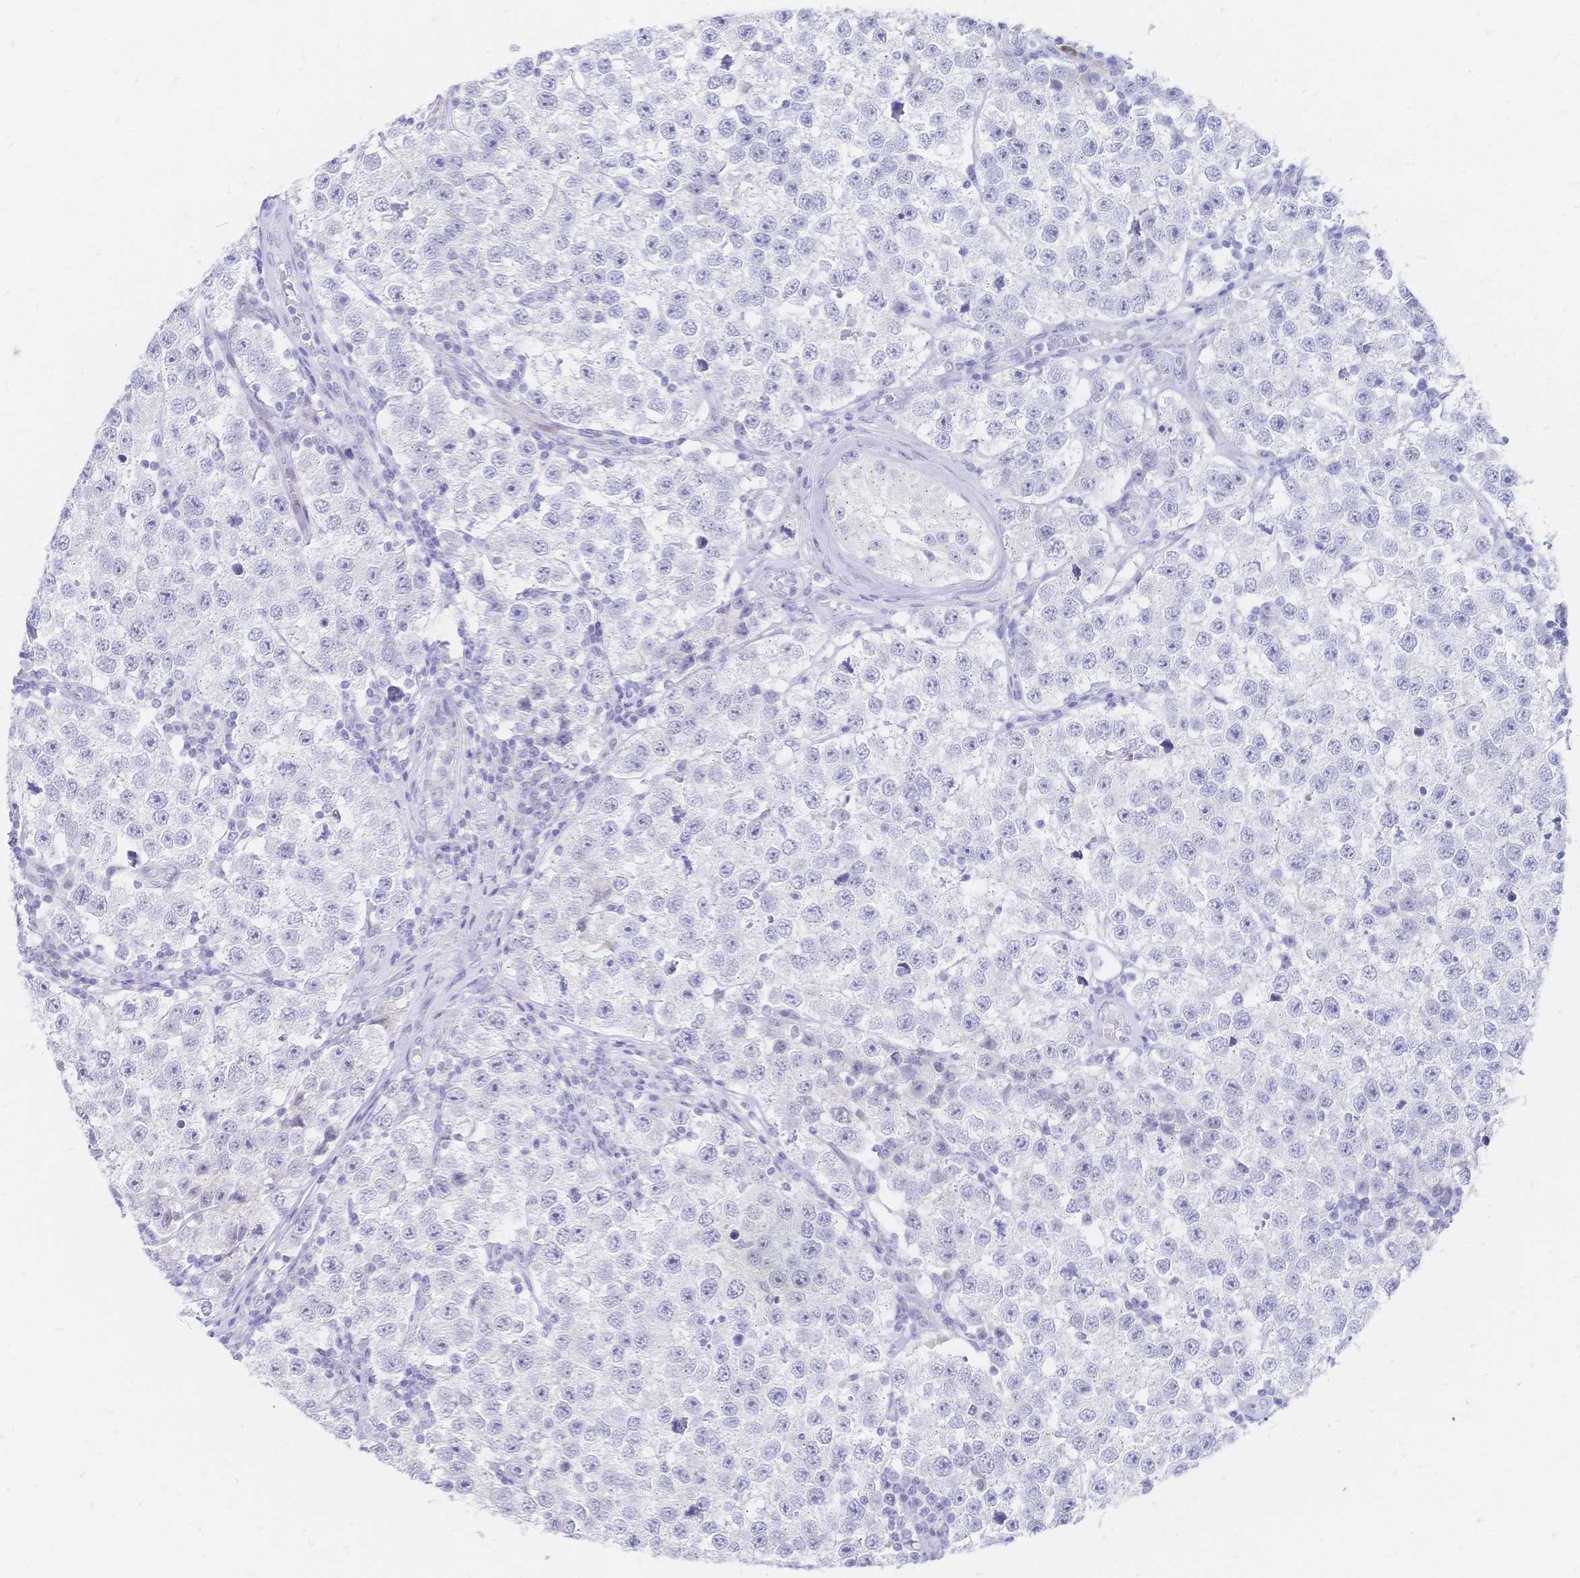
{"staining": {"intensity": "negative", "quantity": "none", "location": "none"}, "tissue": "testis cancer", "cell_type": "Tumor cells", "image_type": "cancer", "snomed": [{"axis": "morphology", "description": "Seminoma, NOS"}, {"axis": "topography", "description": "Testis"}], "caption": "A high-resolution photomicrograph shows IHC staining of testis seminoma, which demonstrates no significant staining in tumor cells.", "gene": "PSORS1C2", "patient": {"sex": "male", "age": 34}}